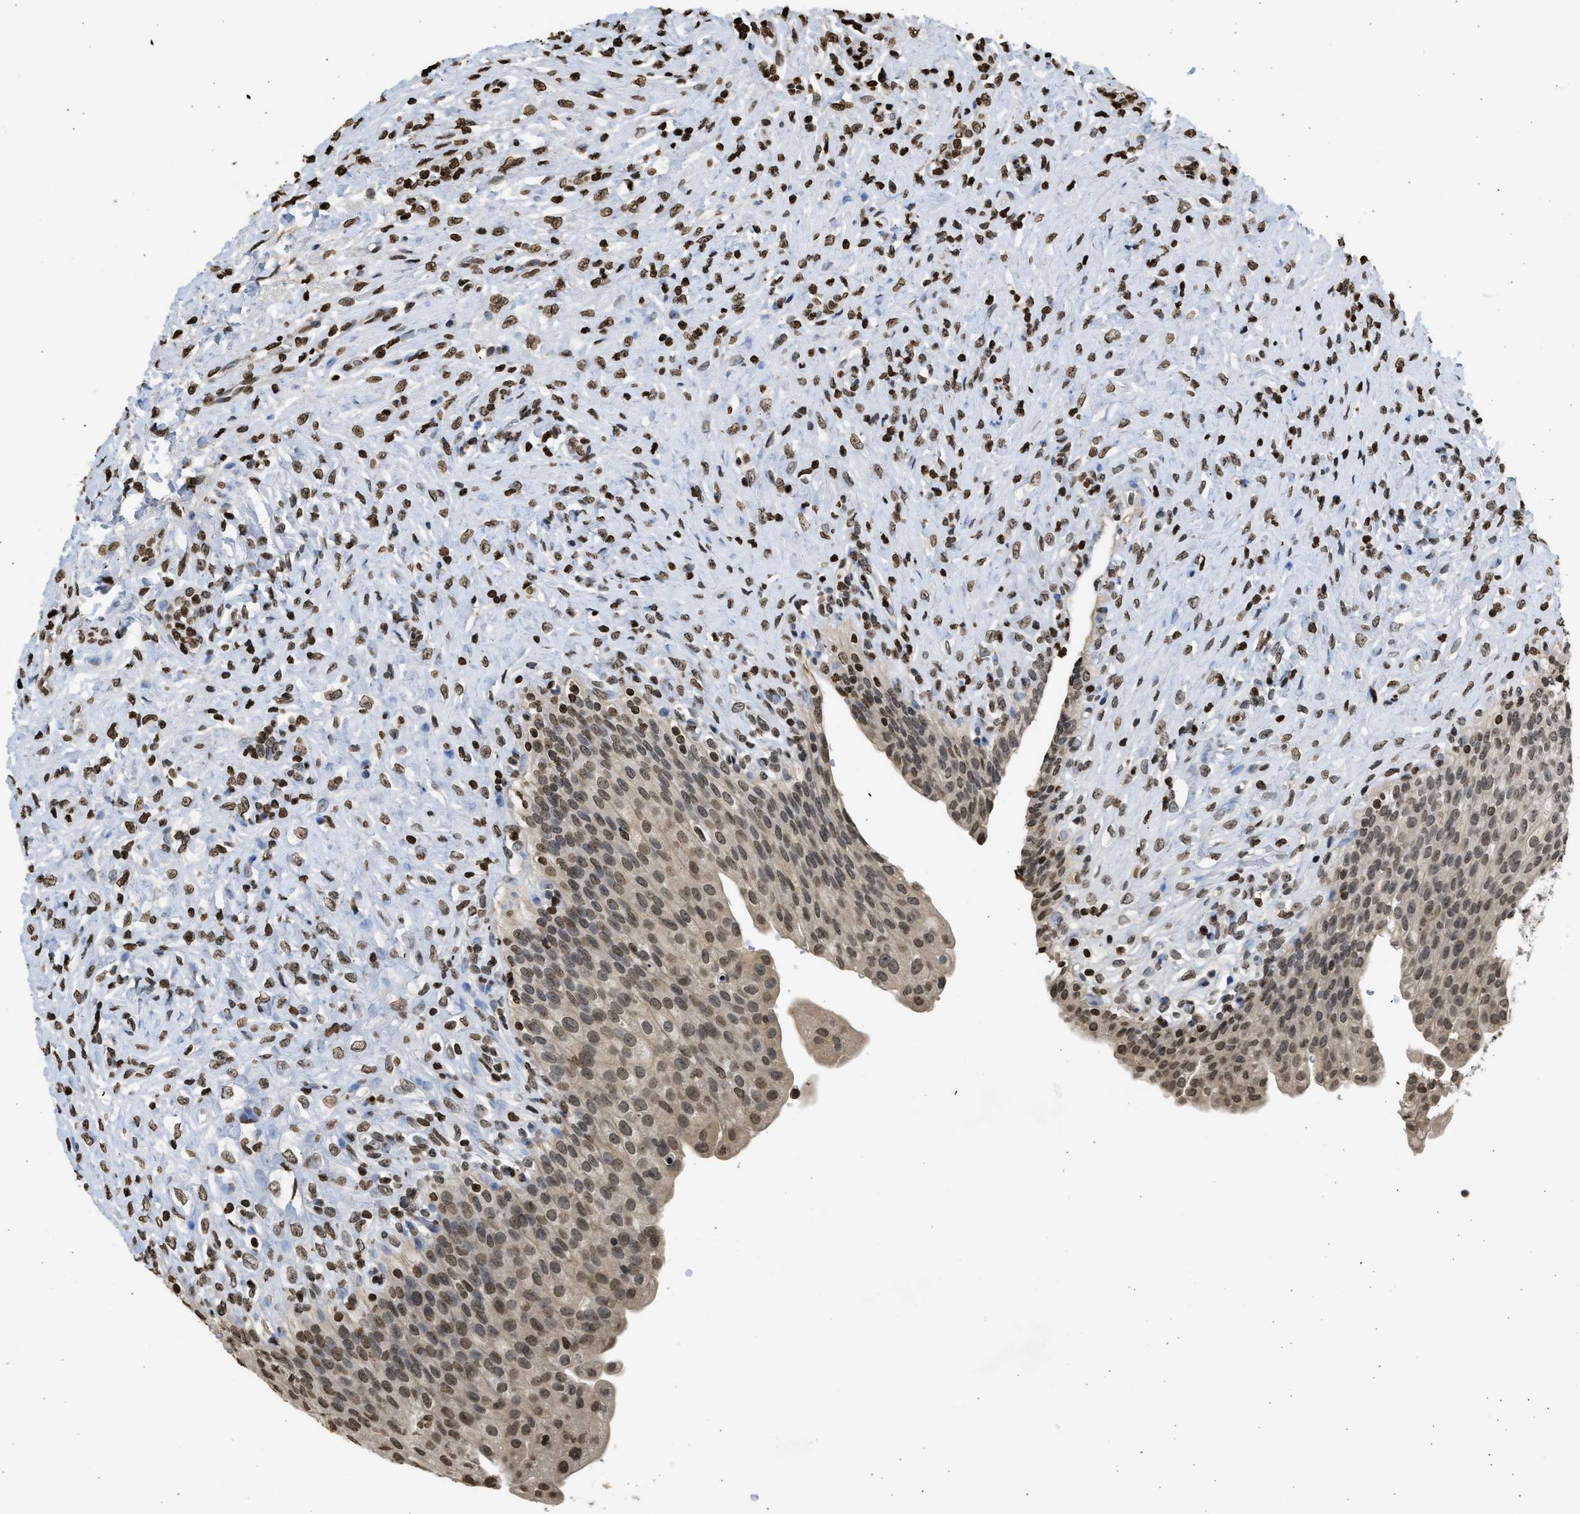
{"staining": {"intensity": "strong", "quantity": ">75%", "location": "nuclear"}, "tissue": "urinary bladder", "cell_type": "Urothelial cells", "image_type": "normal", "snomed": [{"axis": "morphology", "description": "Urothelial carcinoma, High grade"}, {"axis": "topography", "description": "Urinary bladder"}], "caption": "Urothelial cells show high levels of strong nuclear positivity in about >75% of cells in unremarkable human urinary bladder.", "gene": "RRAGC", "patient": {"sex": "male", "age": 46}}